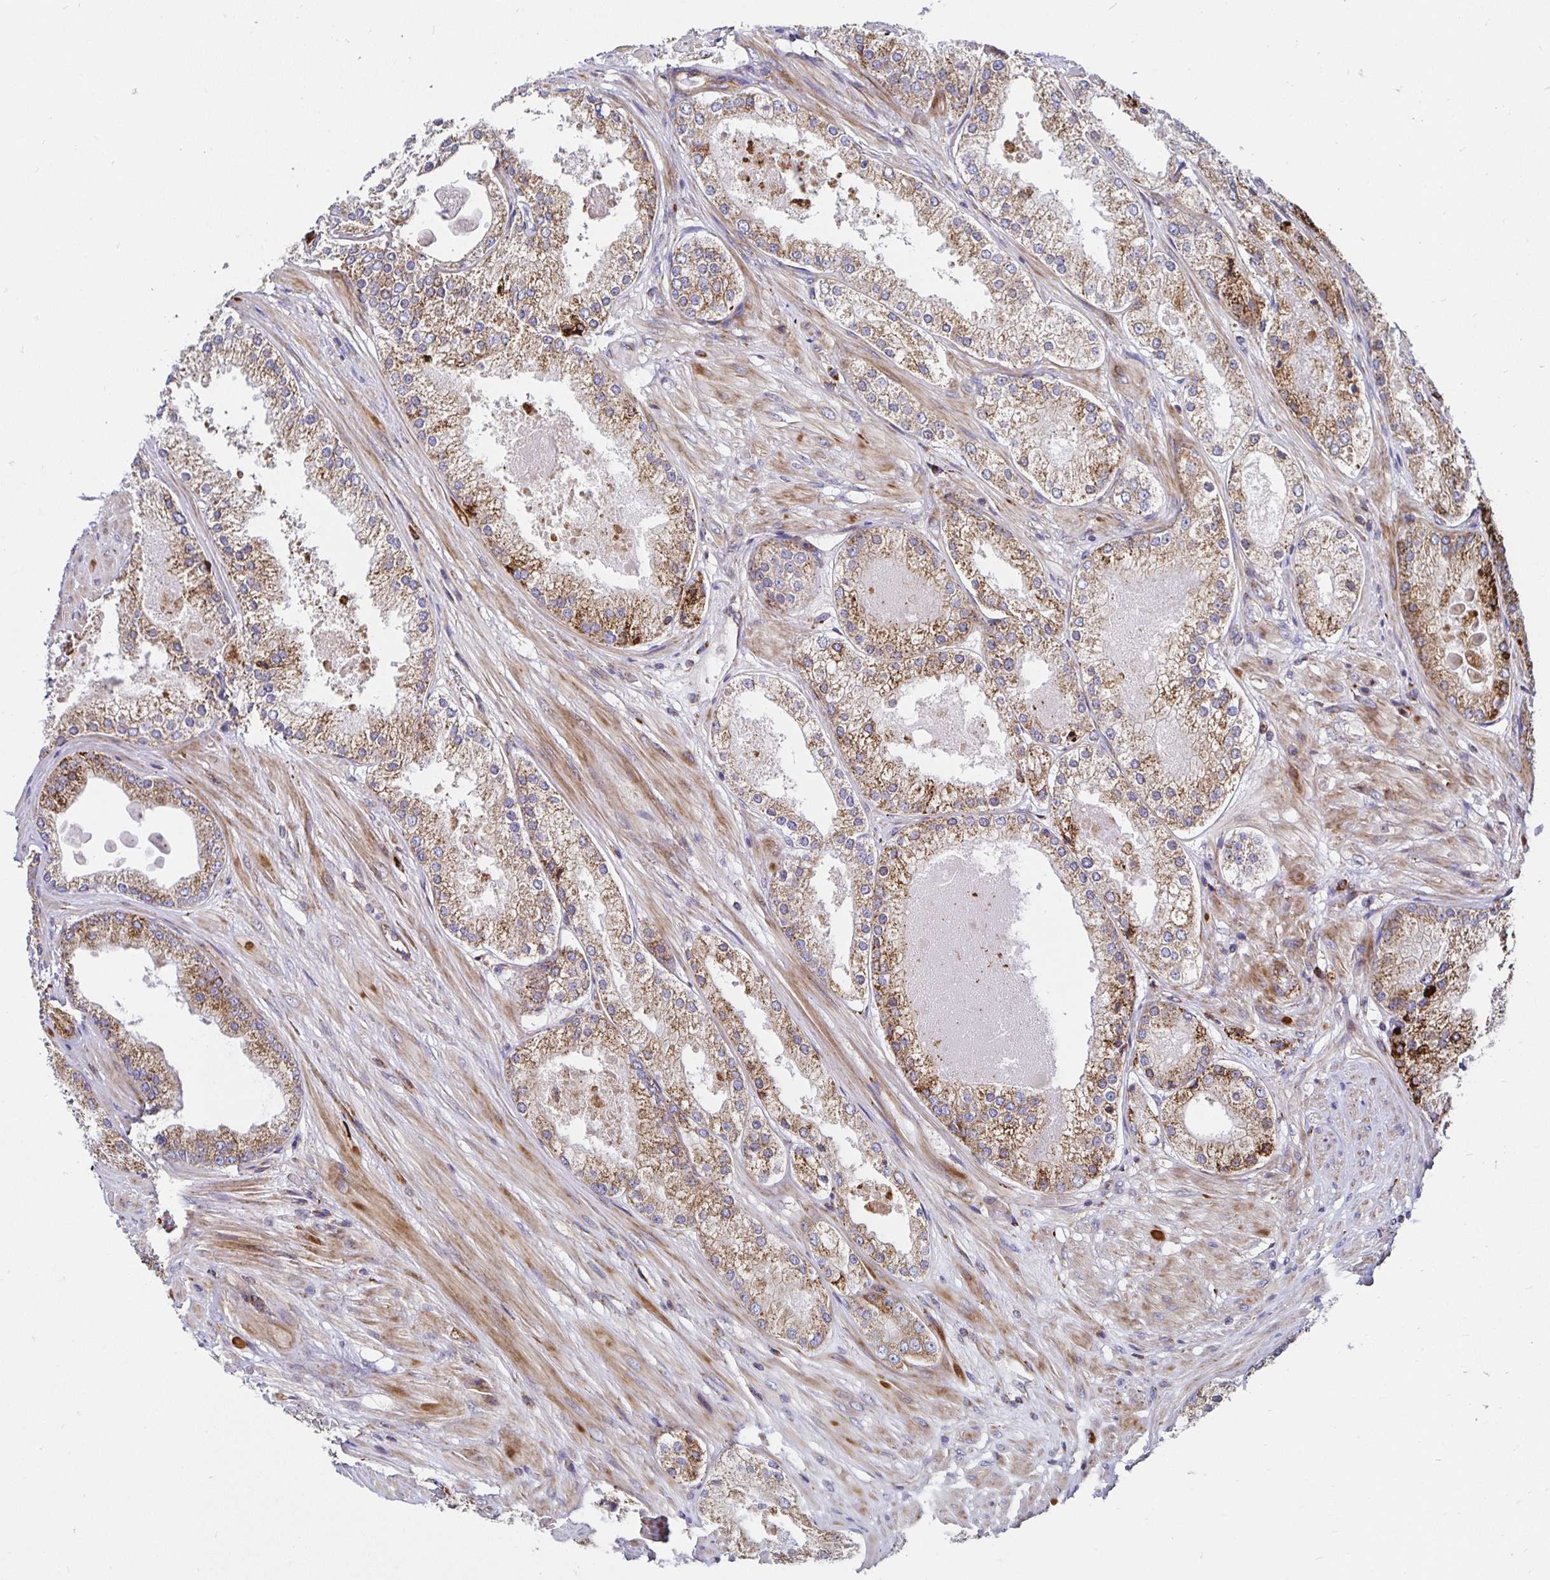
{"staining": {"intensity": "moderate", "quantity": ">75%", "location": "cytoplasmic/membranous"}, "tissue": "prostate cancer", "cell_type": "Tumor cells", "image_type": "cancer", "snomed": [{"axis": "morphology", "description": "Adenocarcinoma, Low grade"}, {"axis": "topography", "description": "Prostate"}], "caption": "Brown immunohistochemical staining in low-grade adenocarcinoma (prostate) demonstrates moderate cytoplasmic/membranous staining in approximately >75% of tumor cells. The staining is performed using DAB (3,3'-diaminobenzidine) brown chromogen to label protein expression. The nuclei are counter-stained blue using hematoxylin.", "gene": "SMYD3", "patient": {"sex": "male", "age": 68}}